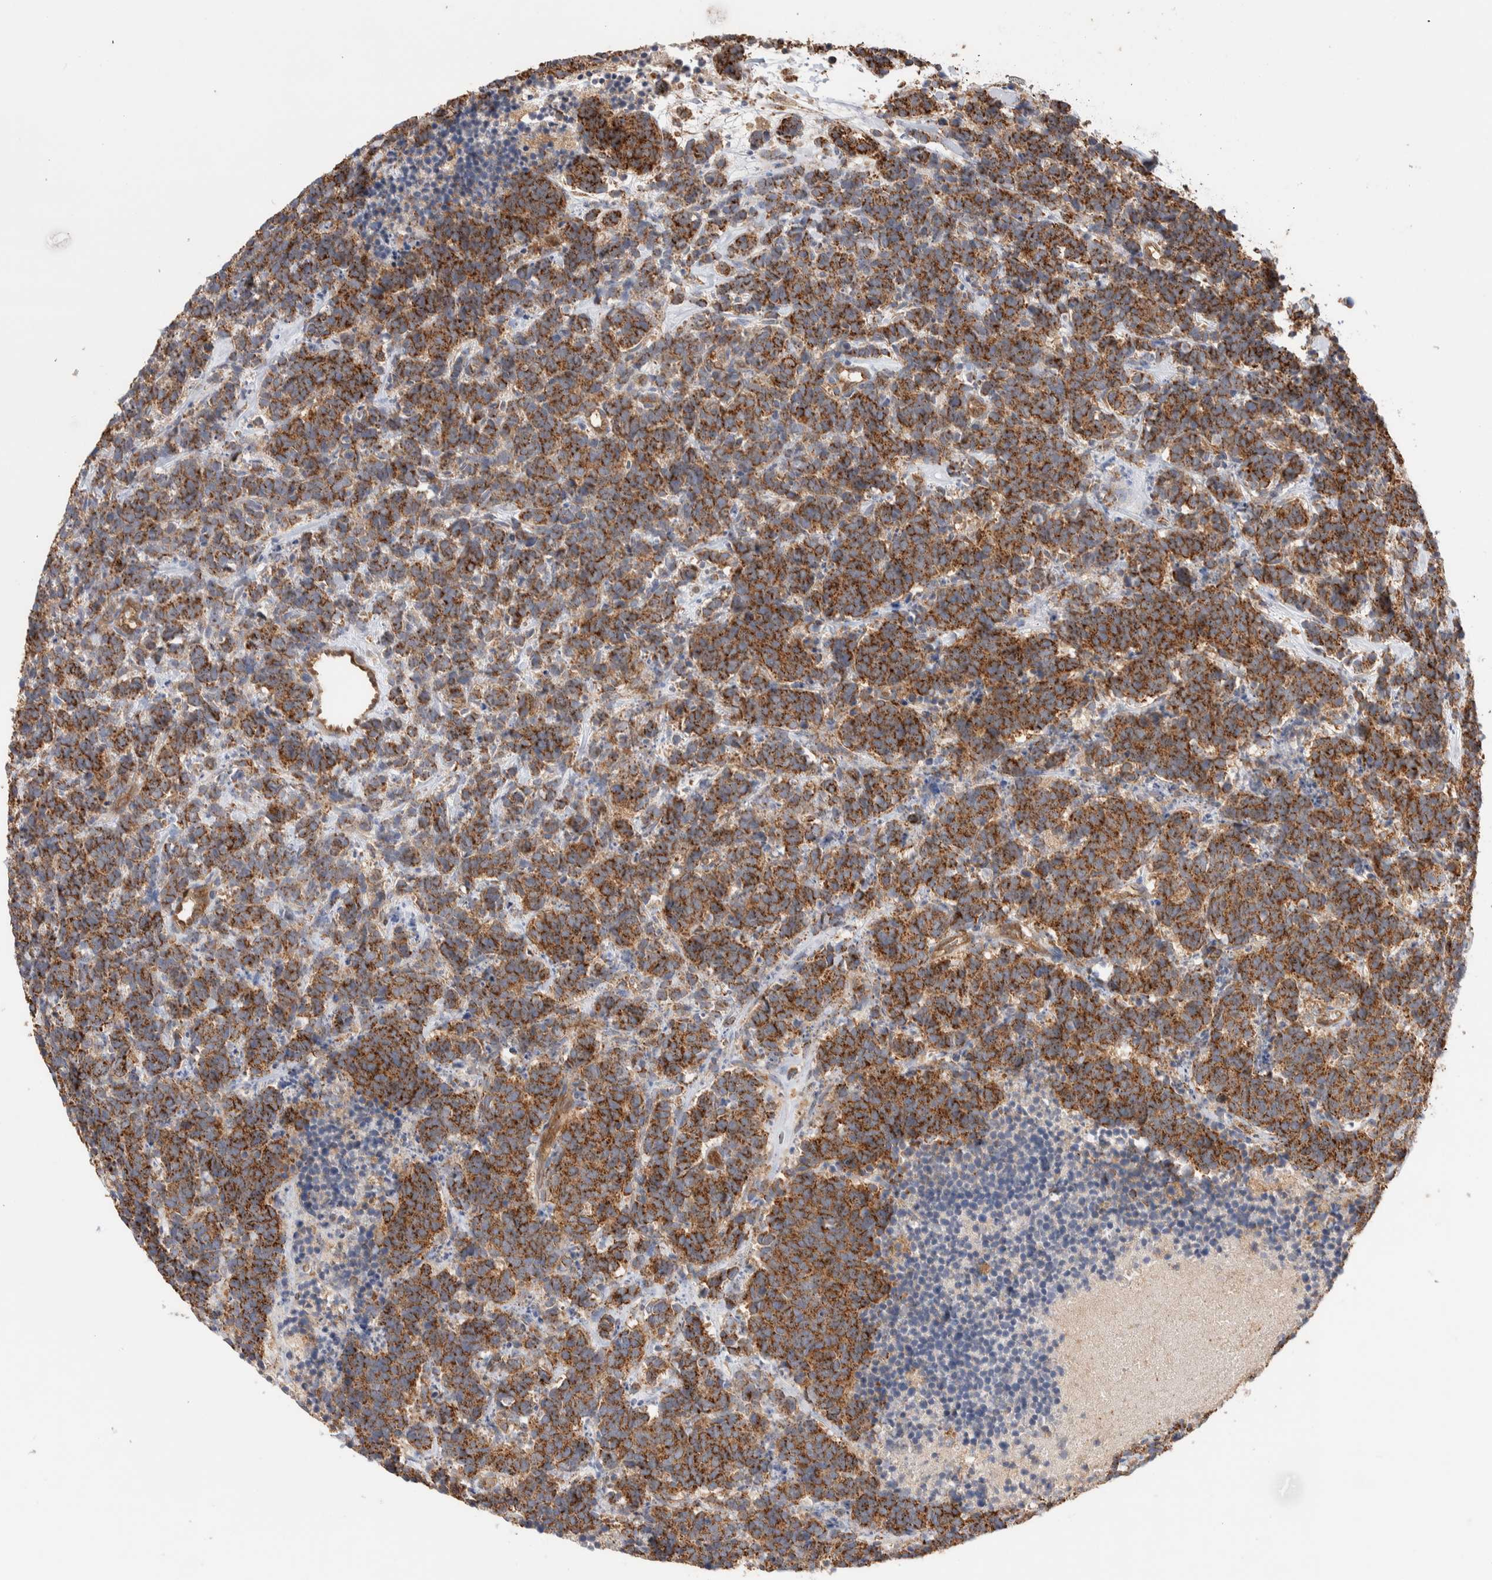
{"staining": {"intensity": "strong", "quantity": ">75%", "location": "cytoplasmic/membranous"}, "tissue": "carcinoid", "cell_type": "Tumor cells", "image_type": "cancer", "snomed": [{"axis": "morphology", "description": "Carcinoma, NOS"}, {"axis": "morphology", "description": "Carcinoid, malignant, NOS"}, {"axis": "topography", "description": "Urinary bladder"}], "caption": "Protein staining shows strong cytoplasmic/membranous staining in approximately >75% of tumor cells in carcinoid.", "gene": "DEPTOR", "patient": {"sex": "male", "age": 57}}